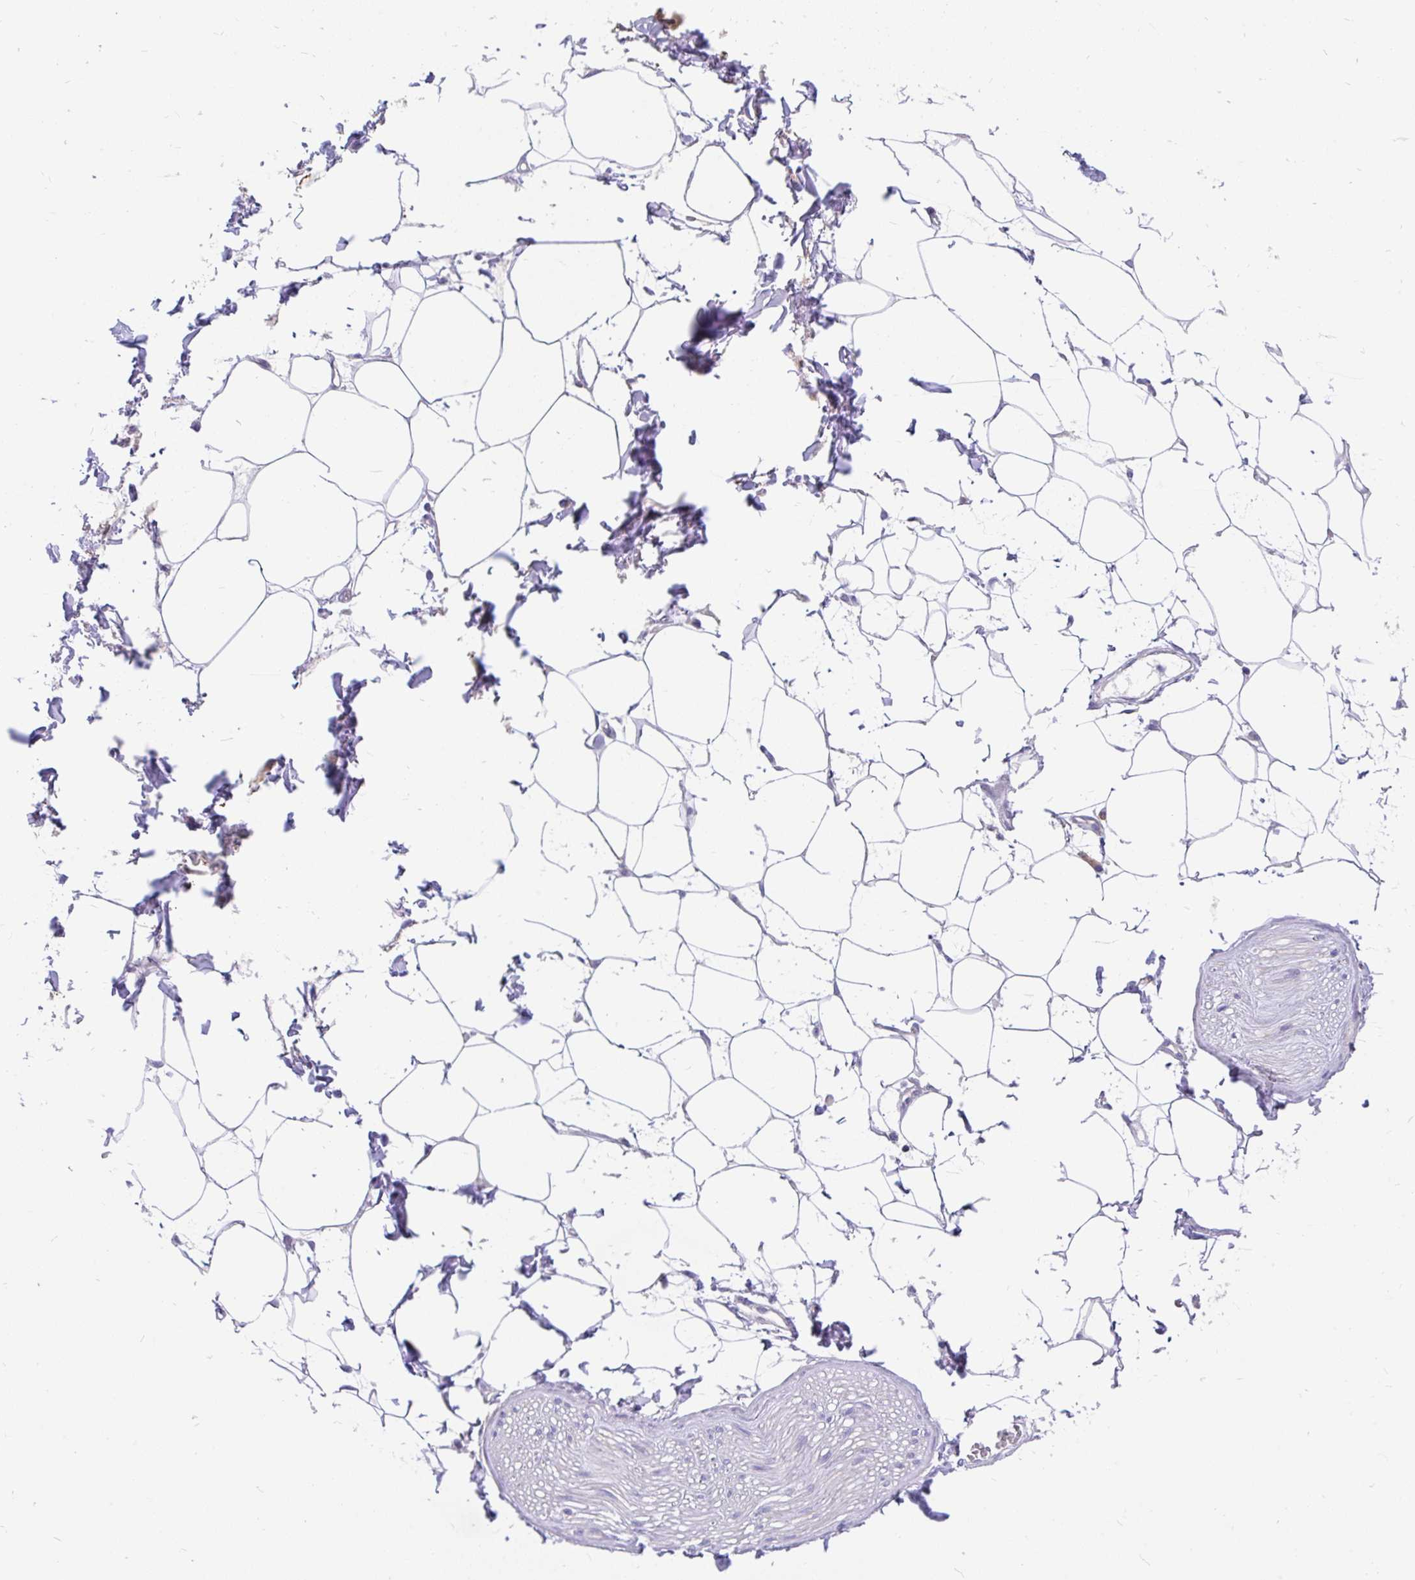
{"staining": {"intensity": "negative", "quantity": "none", "location": "none"}, "tissue": "adipose tissue", "cell_type": "Adipocytes", "image_type": "normal", "snomed": [{"axis": "morphology", "description": "Normal tissue, NOS"}, {"axis": "topography", "description": "Vagina"}, {"axis": "topography", "description": "Peripheral nerve tissue"}], "caption": "The histopathology image exhibits no staining of adipocytes in normal adipose tissue.", "gene": "LRRC26", "patient": {"sex": "female", "age": 71}}